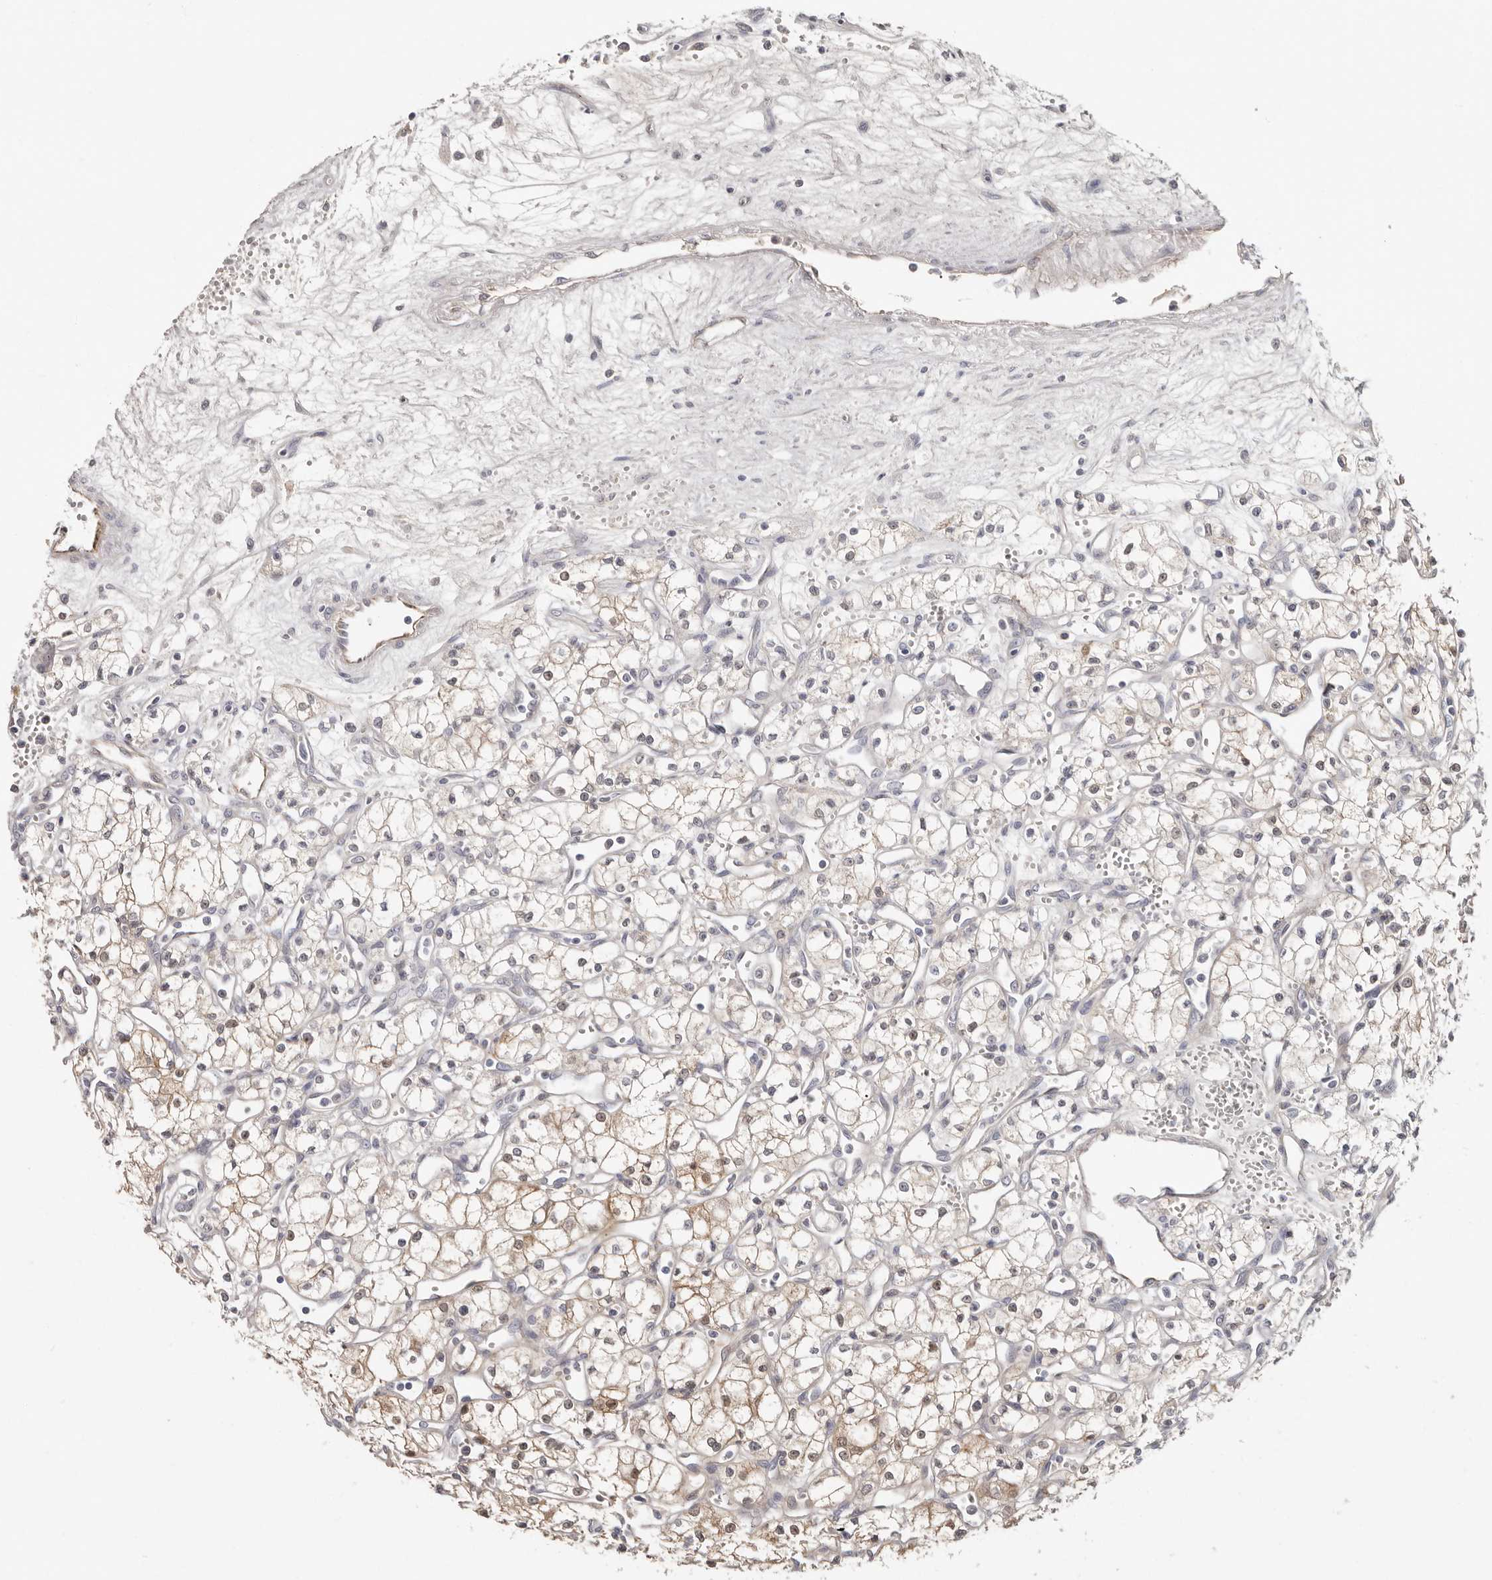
{"staining": {"intensity": "weak", "quantity": "<25%", "location": "cytoplasmic/membranous"}, "tissue": "renal cancer", "cell_type": "Tumor cells", "image_type": "cancer", "snomed": [{"axis": "morphology", "description": "Adenocarcinoma, NOS"}, {"axis": "topography", "description": "Kidney"}], "caption": "Tumor cells are negative for protein expression in human adenocarcinoma (renal). Brightfield microscopy of immunohistochemistry (IHC) stained with DAB (brown) and hematoxylin (blue), captured at high magnification.", "gene": "PKDCC", "patient": {"sex": "male", "age": 59}}